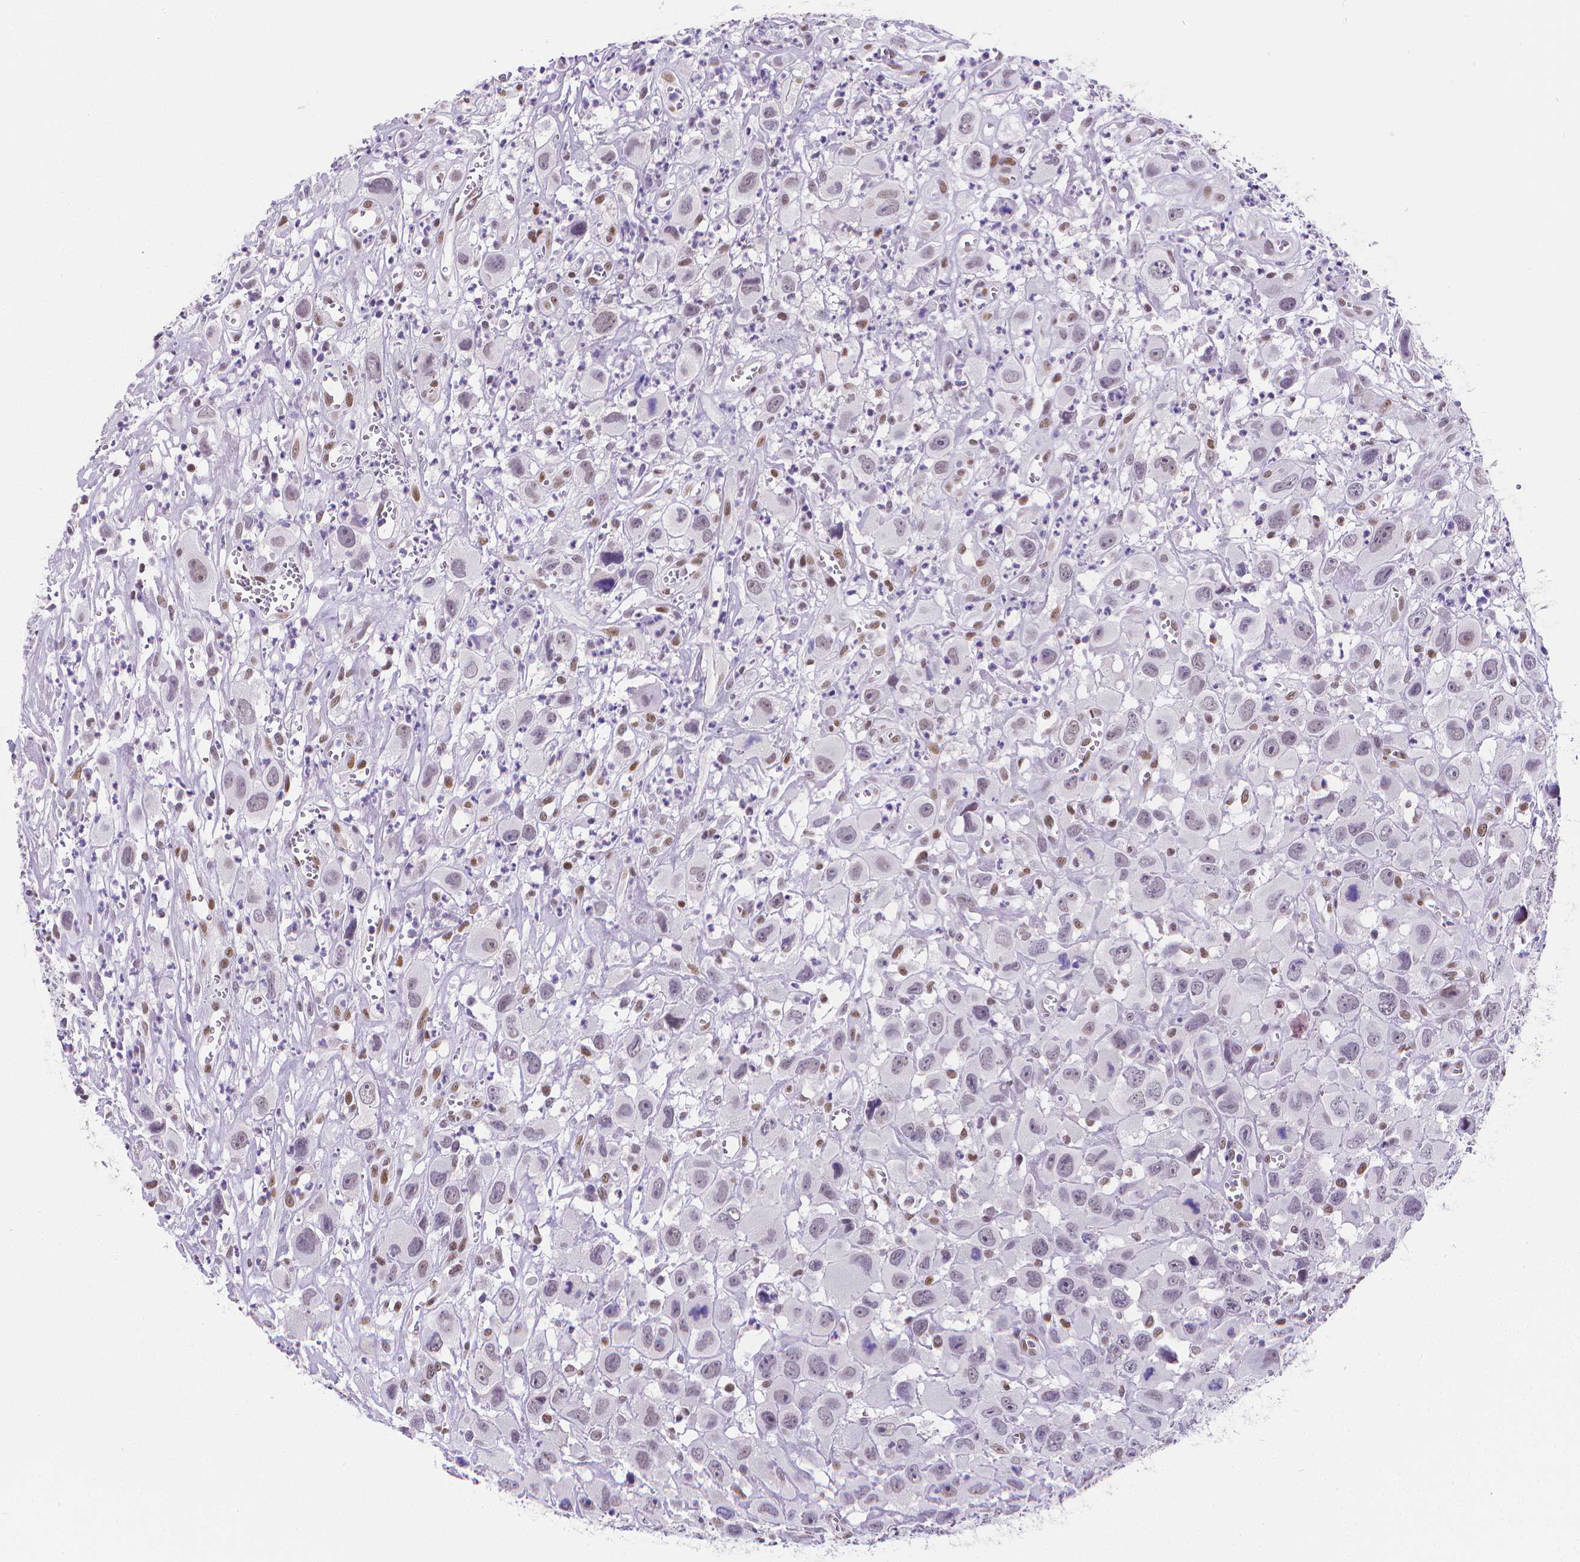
{"staining": {"intensity": "weak", "quantity": "<25%", "location": "nuclear"}, "tissue": "head and neck cancer", "cell_type": "Tumor cells", "image_type": "cancer", "snomed": [{"axis": "morphology", "description": "Squamous cell carcinoma, NOS"}, {"axis": "morphology", "description": "Squamous cell carcinoma, metastatic, NOS"}, {"axis": "topography", "description": "Oral tissue"}, {"axis": "topography", "description": "Head-Neck"}], "caption": "An immunohistochemistry (IHC) image of head and neck squamous cell carcinoma is shown. There is no staining in tumor cells of head and neck squamous cell carcinoma.", "gene": "MEF2C", "patient": {"sex": "female", "age": 85}}